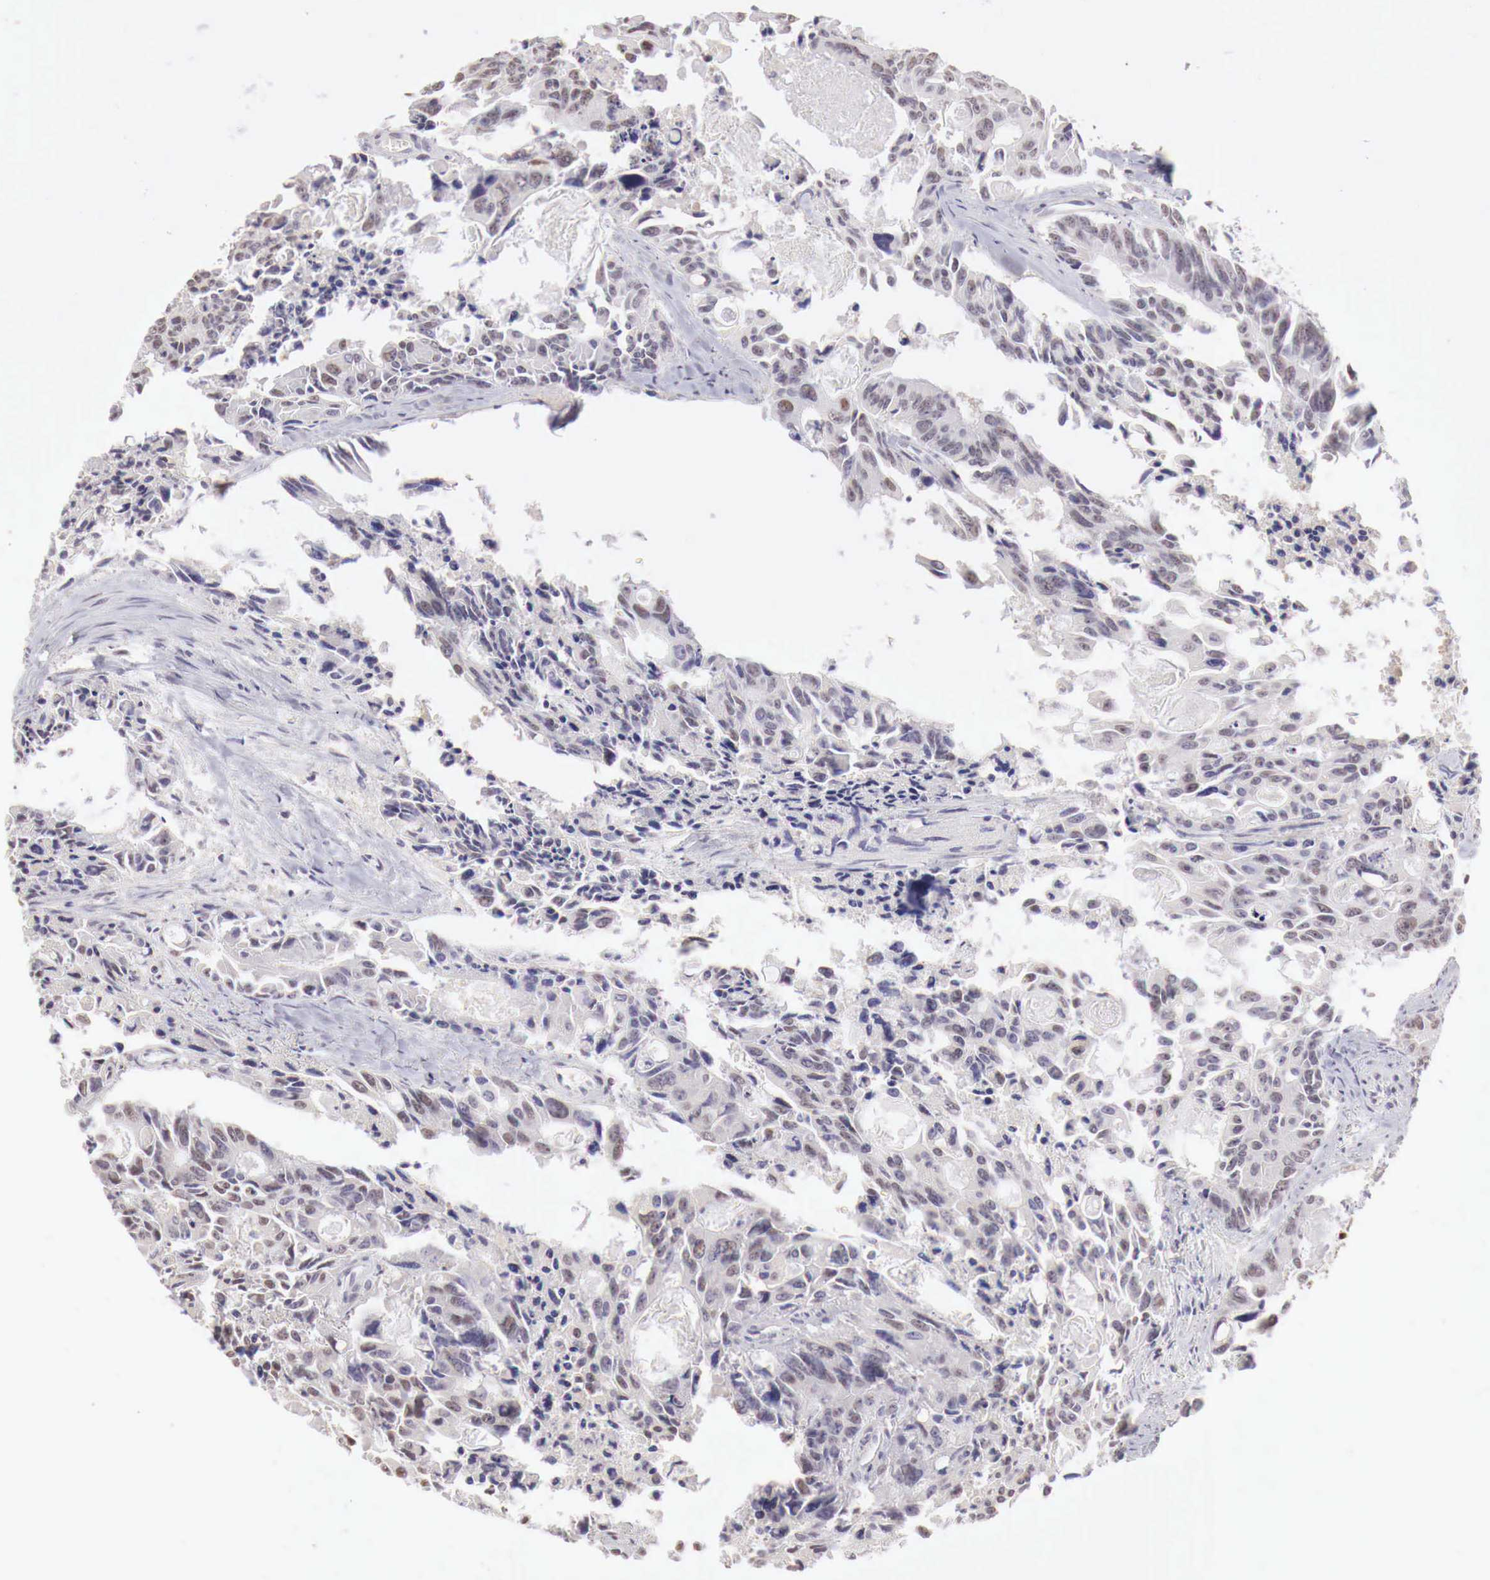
{"staining": {"intensity": "weak", "quantity": "25%-75%", "location": "nuclear"}, "tissue": "colorectal cancer", "cell_type": "Tumor cells", "image_type": "cancer", "snomed": [{"axis": "morphology", "description": "Adenocarcinoma, NOS"}, {"axis": "topography", "description": "Rectum"}], "caption": "Adenocarcinoma (colorectal) stained with DAB IHC exhibits low levels of weak nuclear staining in about 25%-75% of tumor cells.", "gene": "UBA1", "patient": {"sex": "male", "age": 76}}